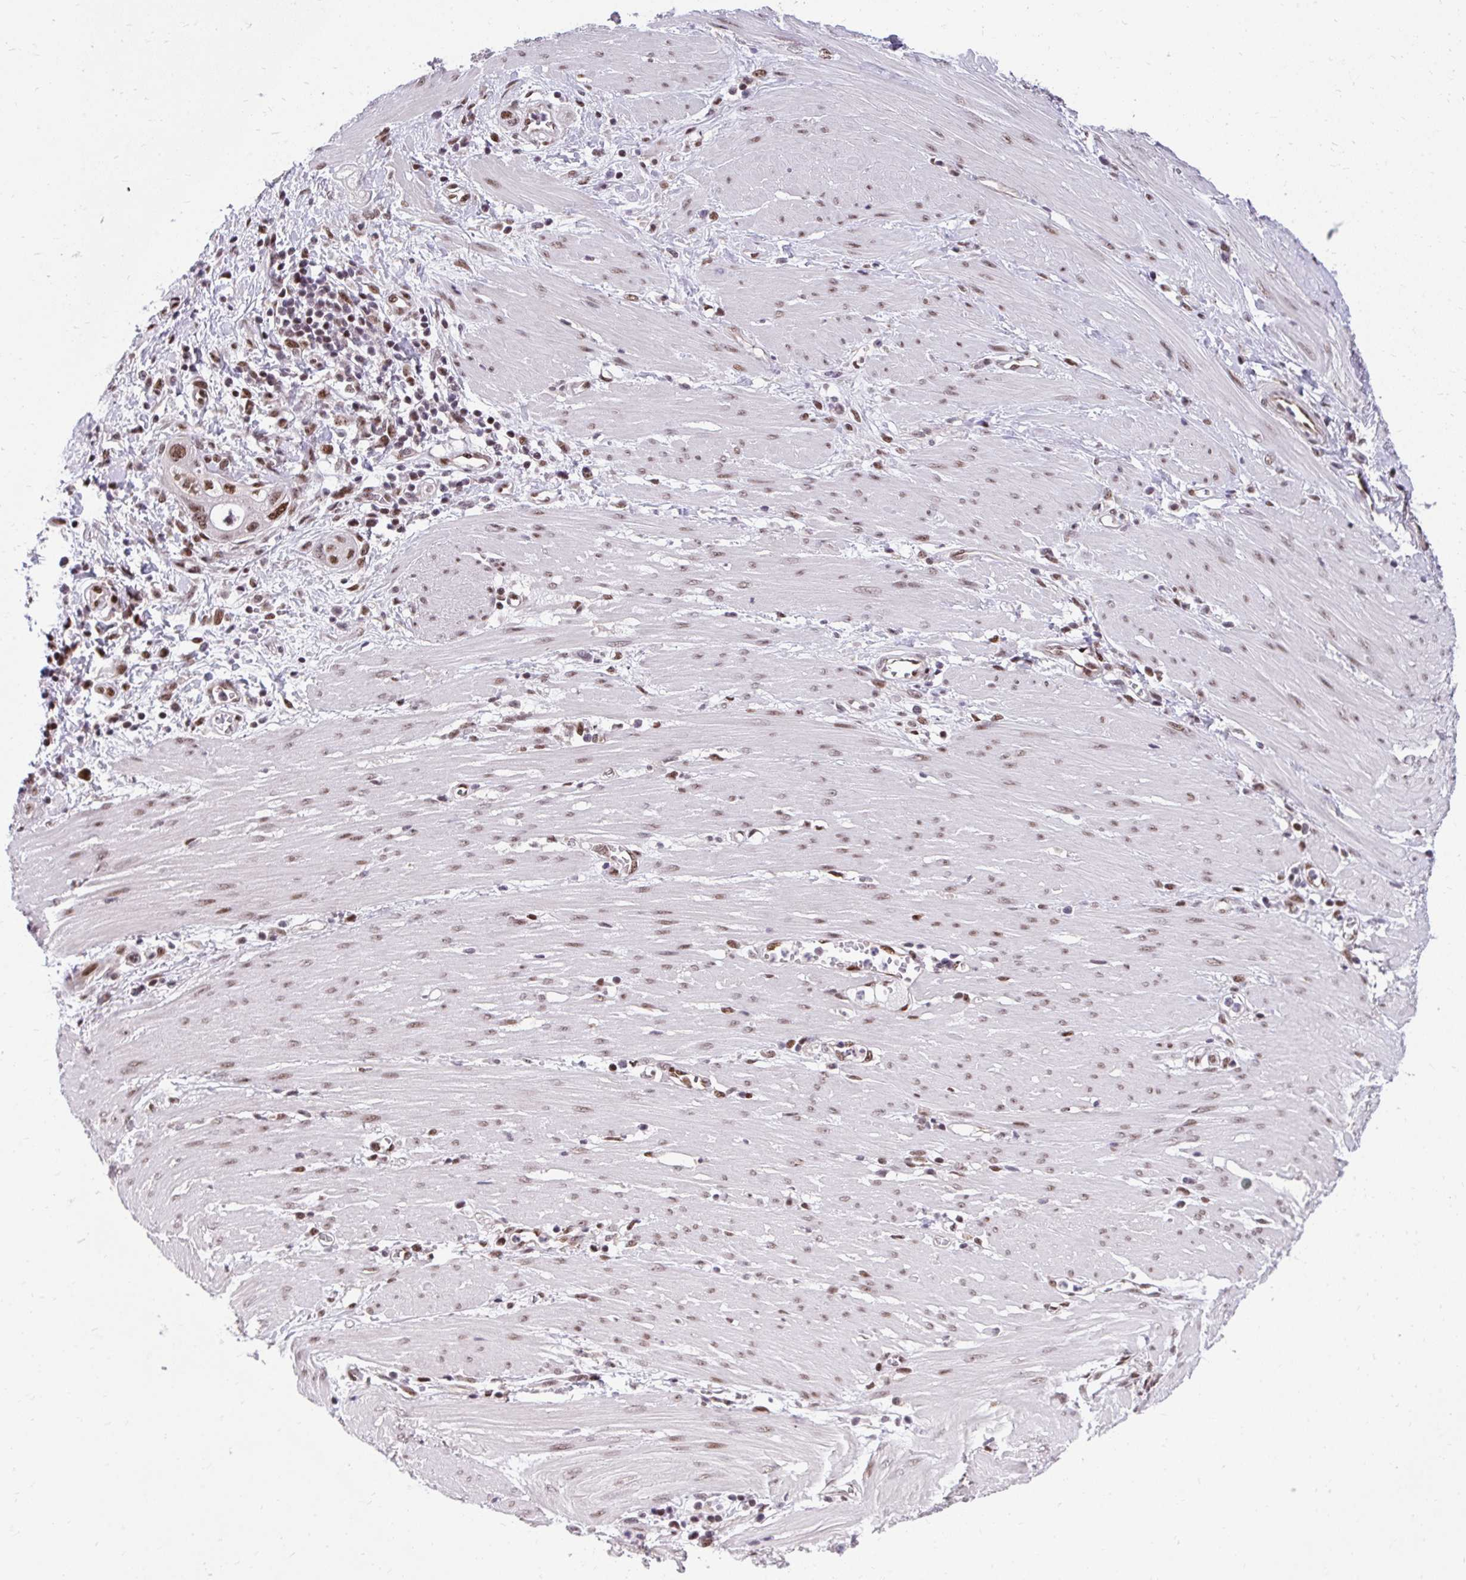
{"staining": {"intensity": "moderate", "quantity": ">75%", "location": "nuclear"}, "tissue": "stomach cancer", "cell_type": "Tumor cells", "image_type": "cancer", "snomed": [{"axis": "morphology", "description": "Adenocarcinoma, NOS"}, {"axis": "topography", "description": "Stomach"}, {"axis": "topography", "description": "Stomach, lower"}], "caption": "High-power microscopy captured an immunohistochemistry photomicrograph of stomach adenocarcinoma, revealing moderate nuclear positivity in about >75% of tumor cells. (DAB IHC, brown staining for protein, blue staining for nuclei).", "gene": "HOXA4", "patient": {"sex": "female", "age": 48}}